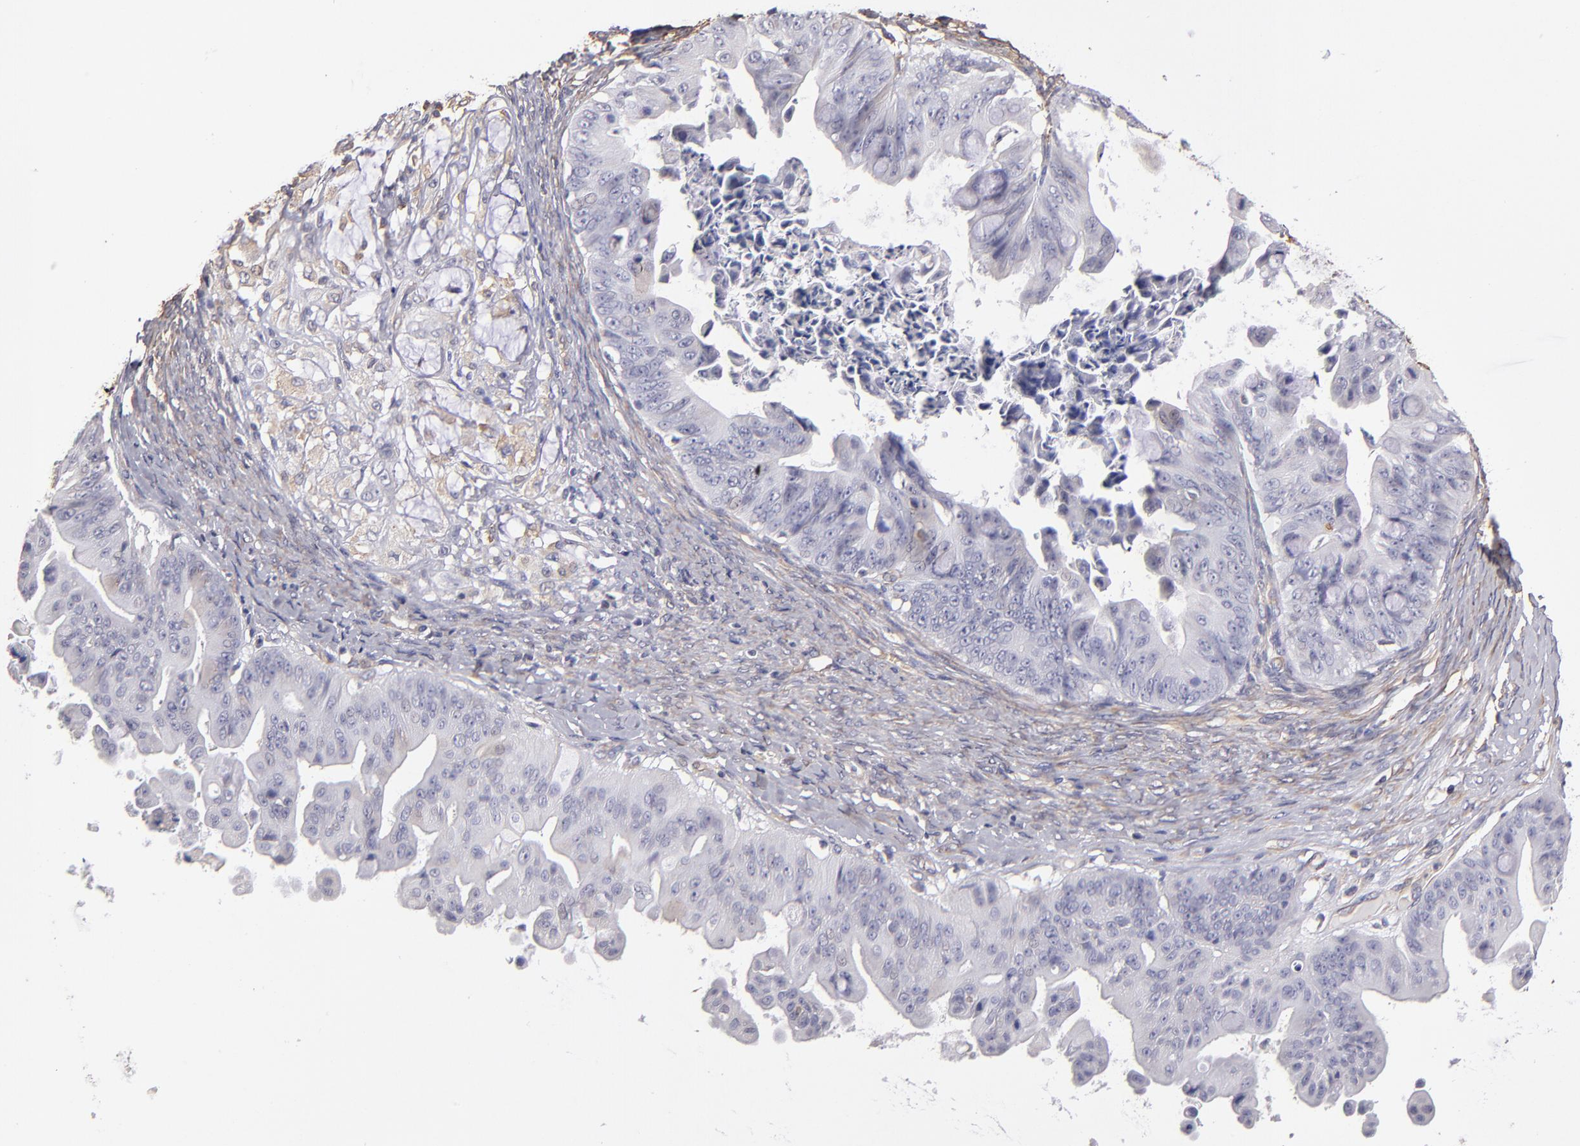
{"staining": {"intensity": "negative", "quantity": "none", "location": "none"}, "tissue": "ovarian cancer", "cell_type": "Tumor cells", "image_type": "cancer", "snomed": [{"axis": "morphology", "description": "Cystadenocarcinoma, mucinous, NOS"}, {"axis": "topography", "description": "Ovary"}], "caption": "This is an immunohistochemistry image of human mucinous cystadenocarcinoma (ovarian). There is no positivity in tumor cells.", "gene": "ABCC1", "patient": {"sex": "female", "age": 37}}